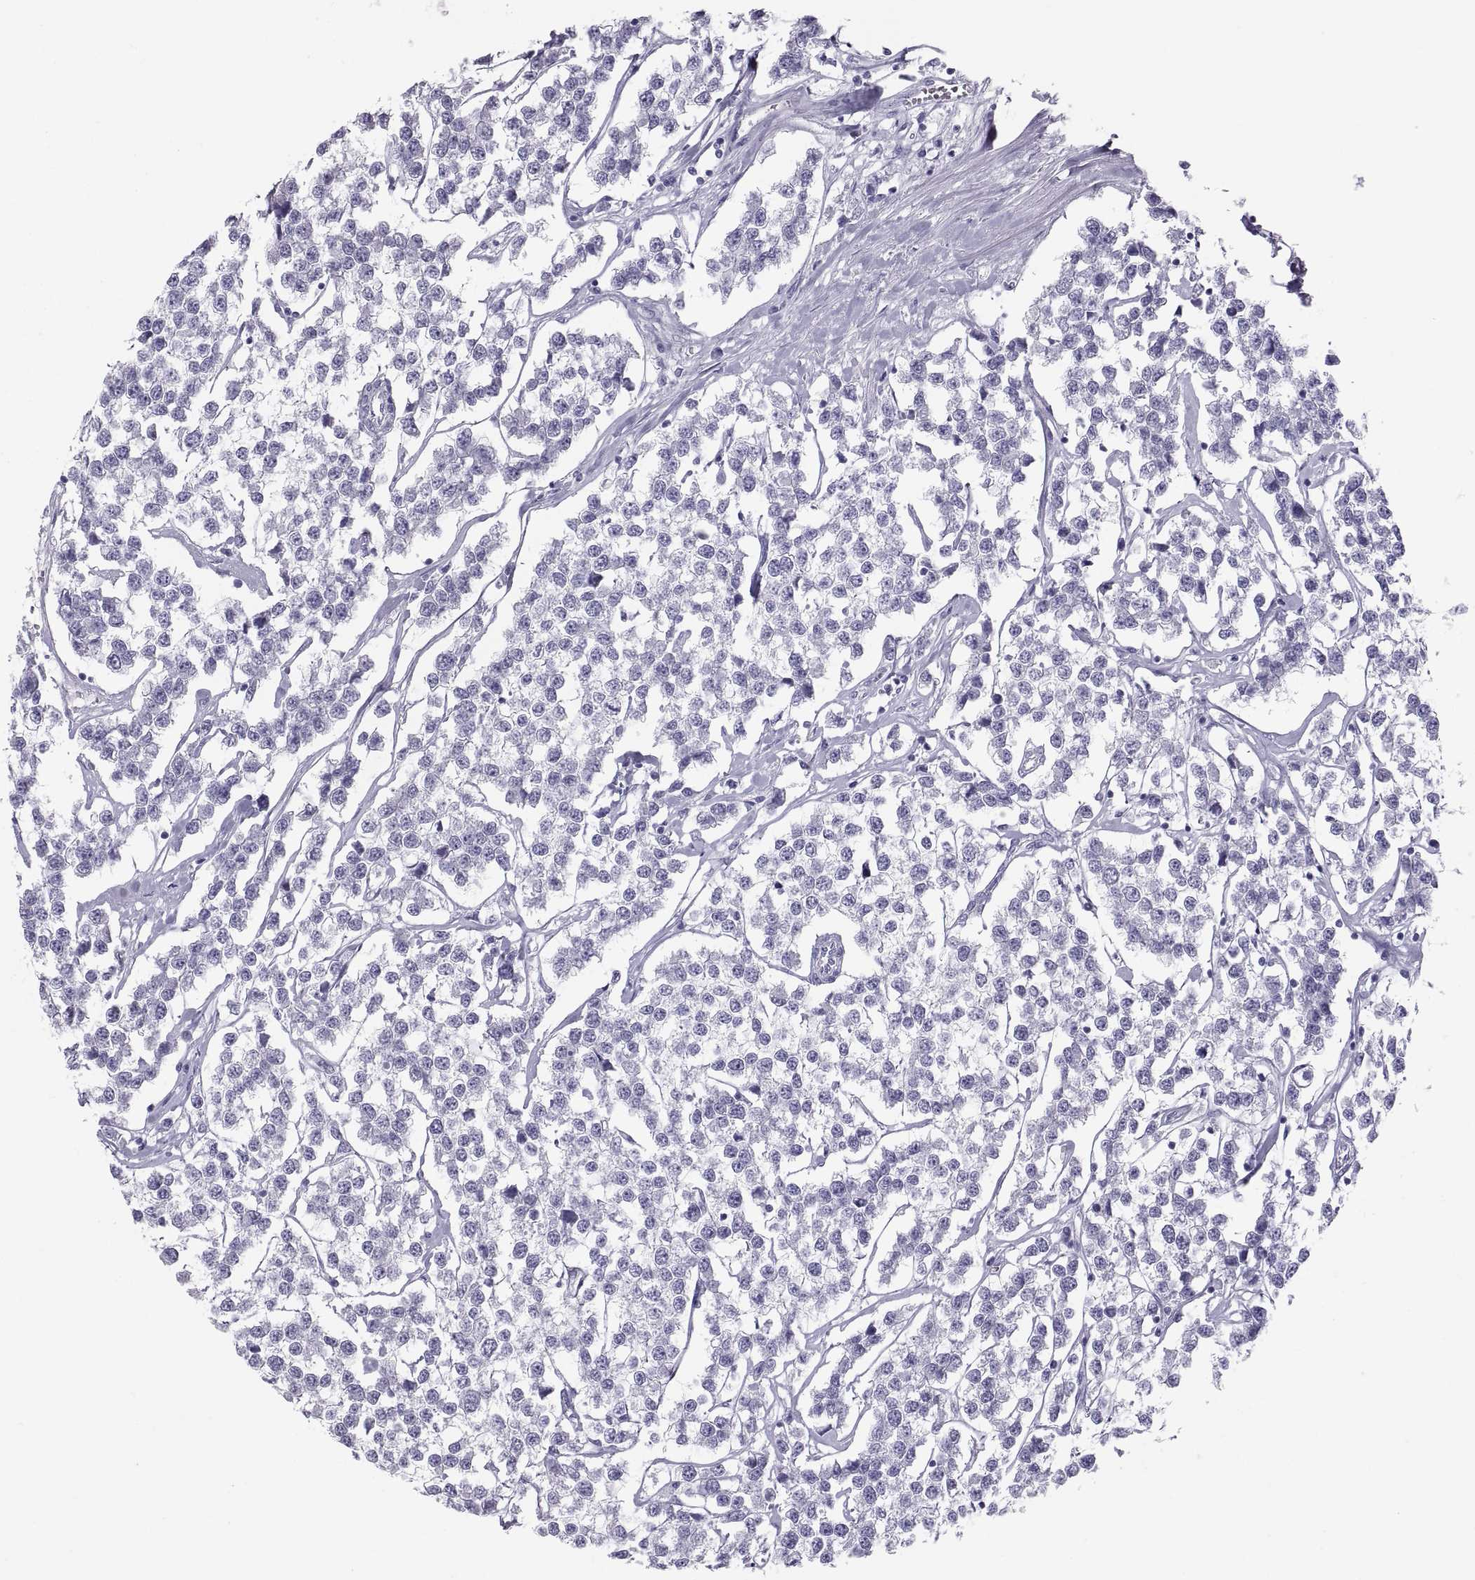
{"staining": {"intensity": "negative", "quantity": "none", "location": "none"}, "tissue": "testis cancer", "cell_type": "Tumor cells", "image_type": "cancer", "snomed": [{"axis": "morphology", "description": "Seminoma, NOS"}, {"axis": "topography", "description": "Testis"}], "caption": "Tumor cells are negative for protein expression in human seminoma (testis).", "gene": "PAX2", "patient": {"sex": "male", "age": 59}}